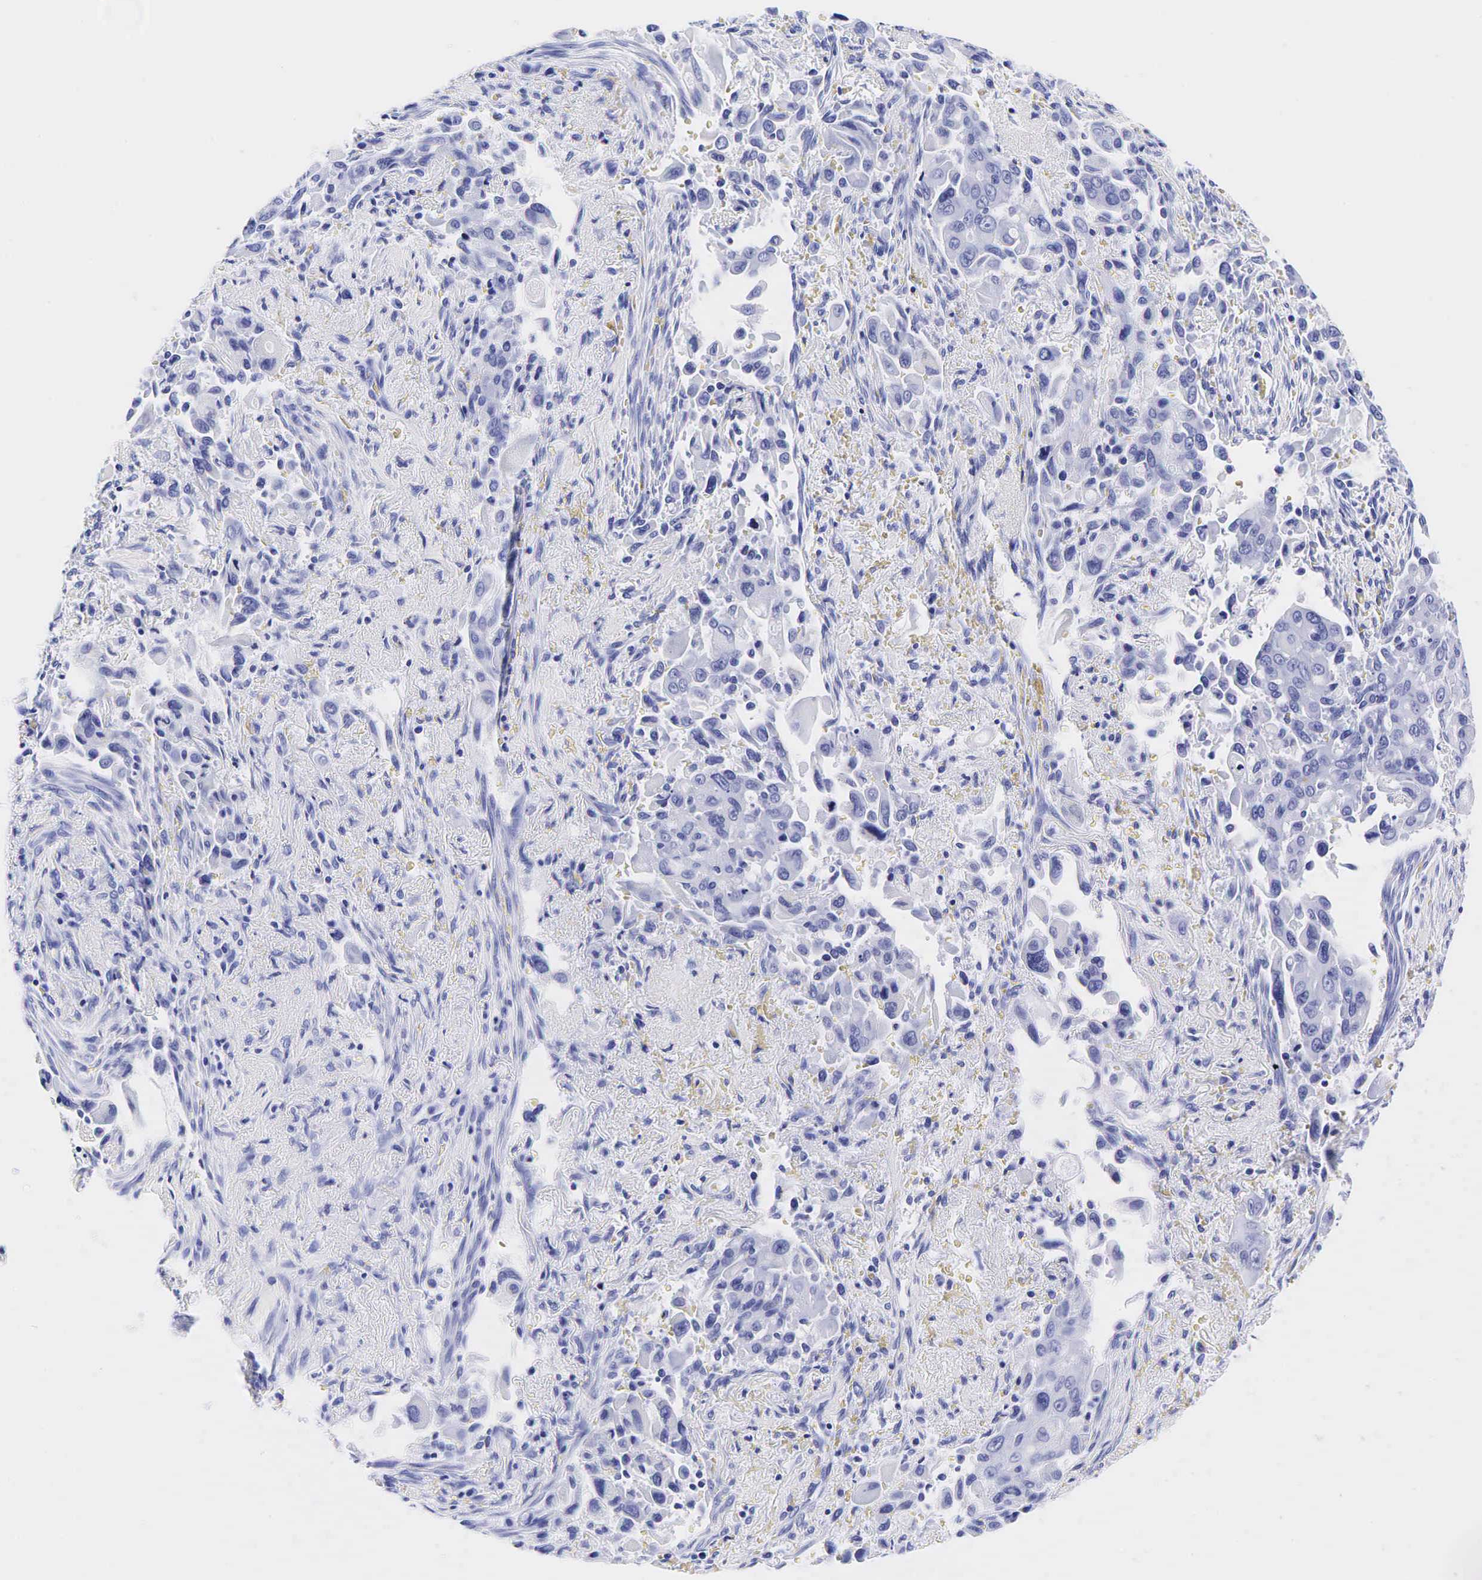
{"staining": {"intensity": "negative", "quantity": "none", "location": "none"}, "tissue": "lung cancer", "cell_type": "Tumor cells", "image_type": "cancer", "snomed": [{"axis": "morphology", "description": "Adenocarcinoma, NOS"}, {"axis": "topography", "description": "Lung"}], "caption": "DAB immunohistochemical staining of human adenocarcinoma (lung) exhibits no significant expression in tumor cells. (DAB (3,3'-diaminobenzidine) immunohistochemistry visualized using brightfield microscopy, high magnification).", "gene": "GAST", "patient": {"sex": "male", "age": 68}}